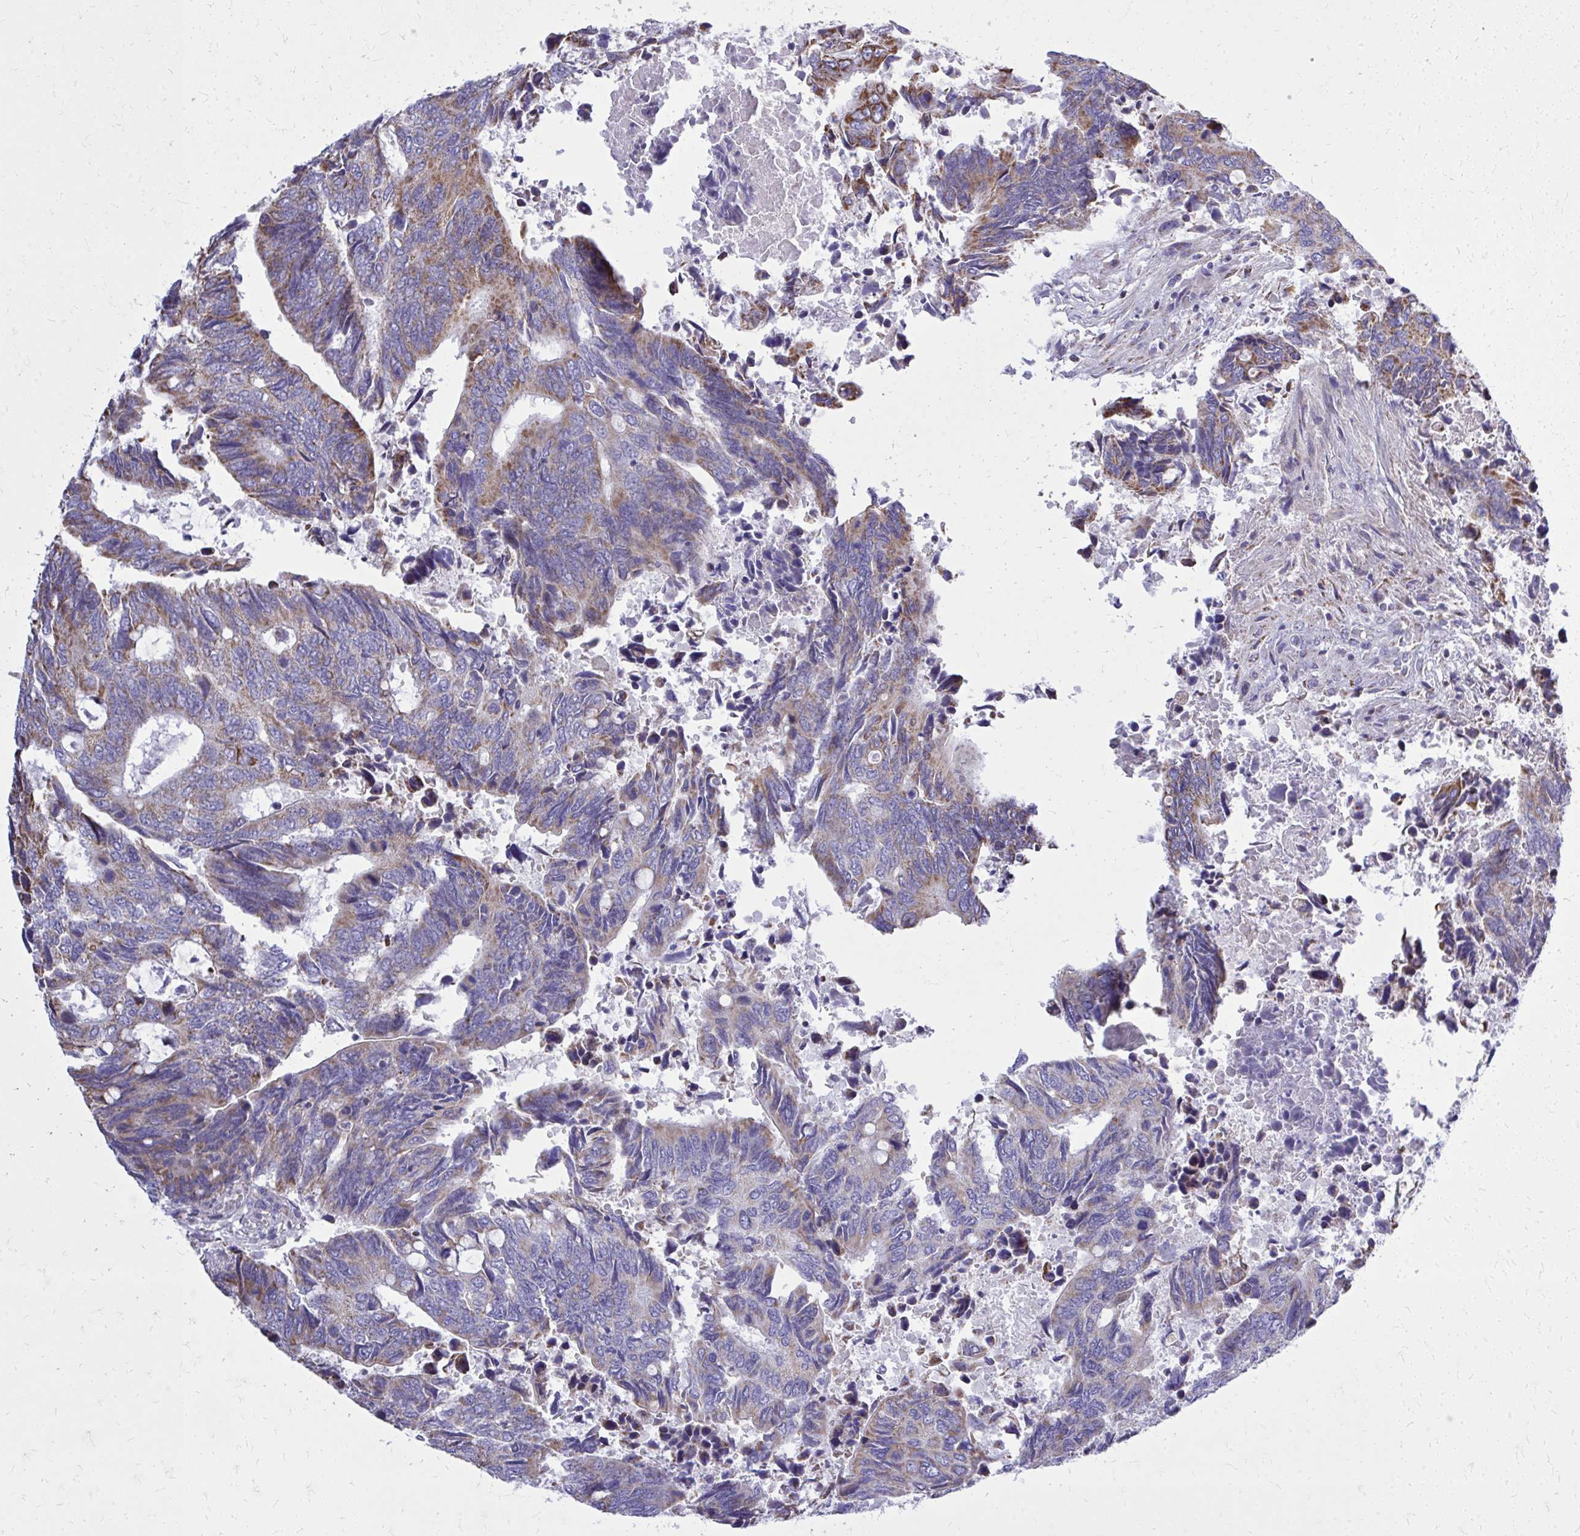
{"staining": {"intensity": "moderate", "quantity": "25%-75%", "location": "cytoplasmic/membranous"}, "tissue": "colorectal cancer", "cell_type": "Tumor cells", "image_type": "cancer", "snomed": [{"axis": "morphology", "description": "Adenocarcinoma, NOS"}, {"axis": "topography", "description": "Colon"}], "caption": "A brown stain shows moderate cytoplasmic/membranous positivity of a protein in human colorectal cancer tumor cells.", "gene": "ZNF362", "patient": {"sex": "male", "age": 87}}